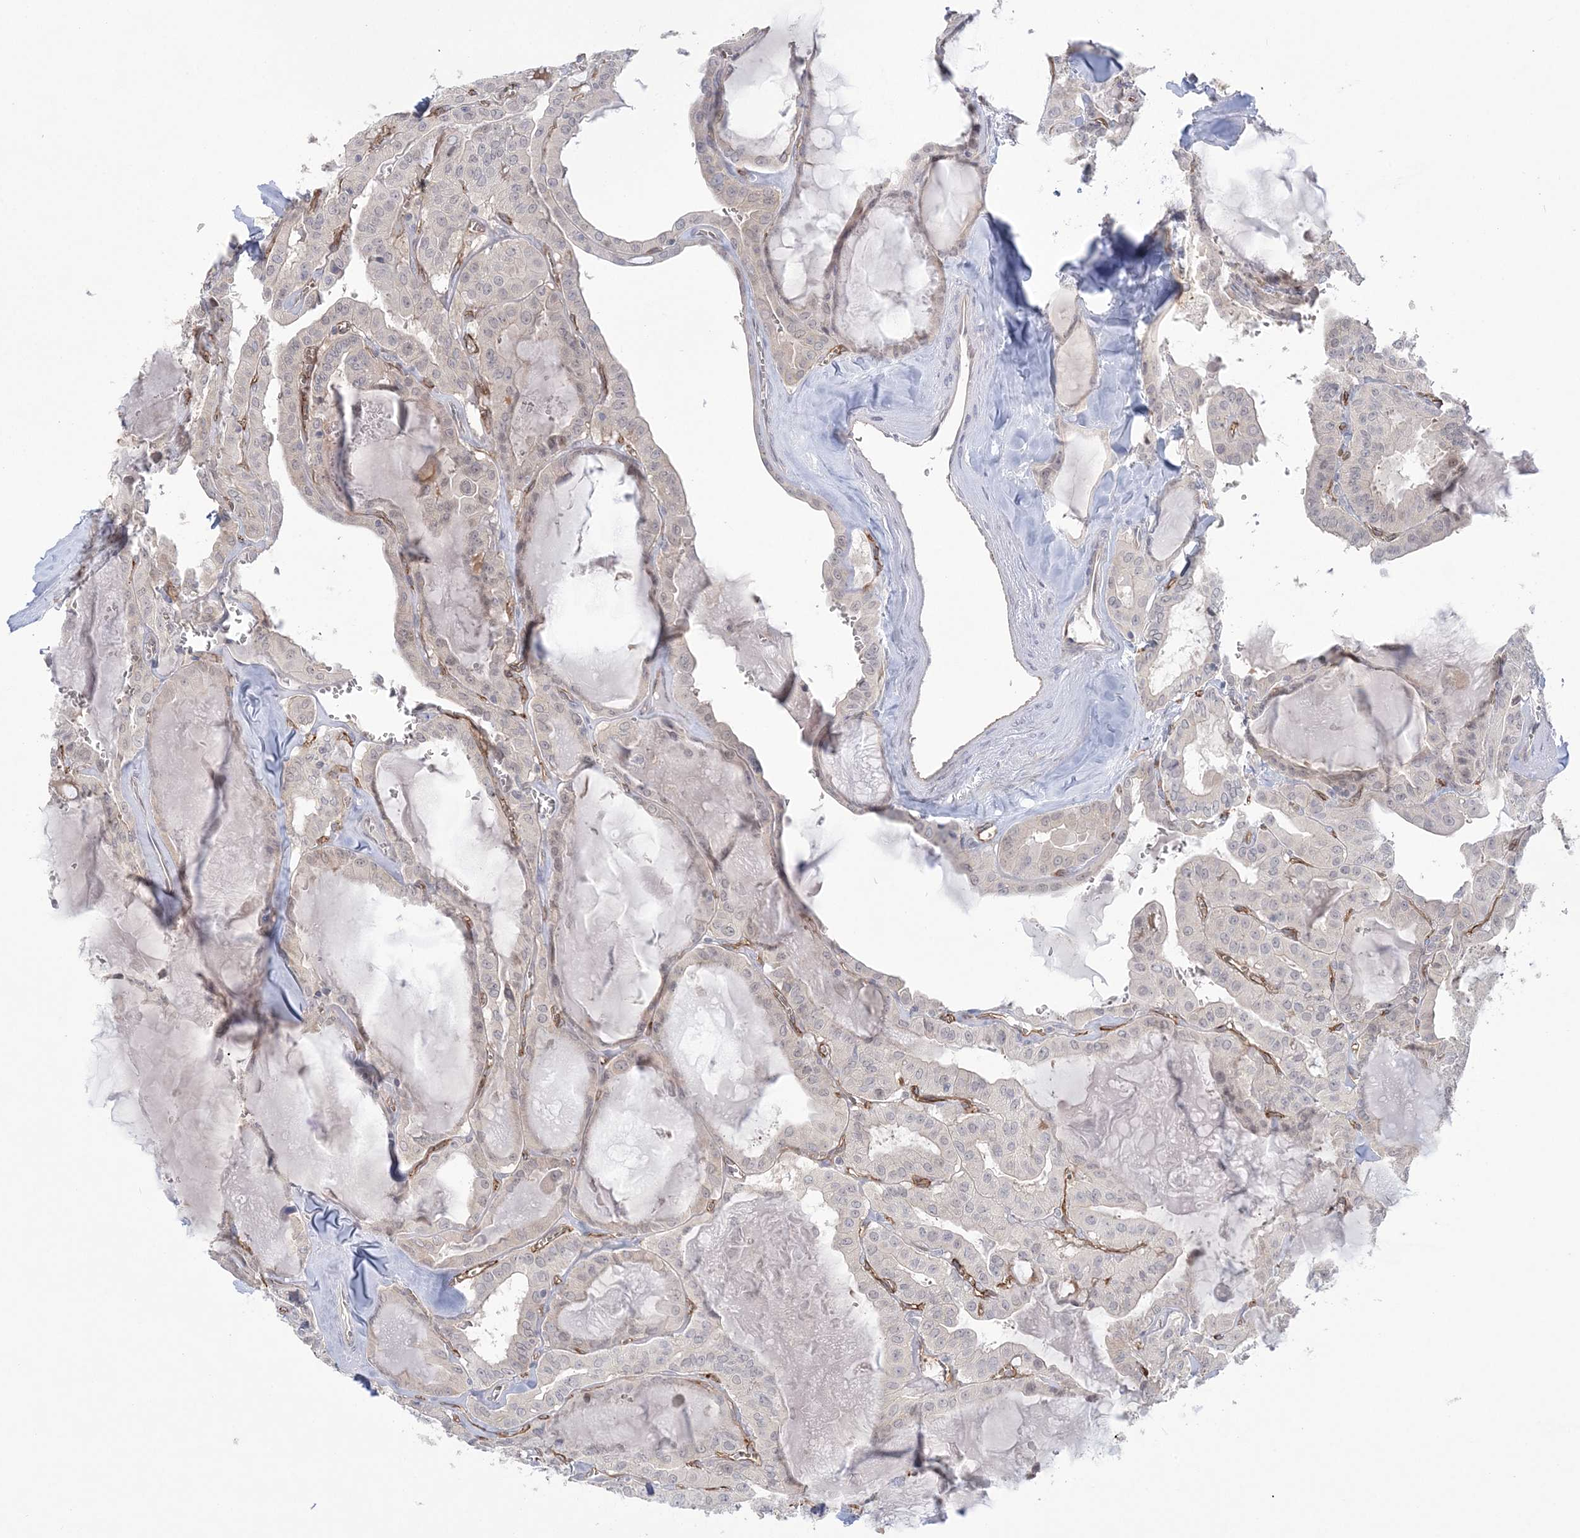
{"staining": {"intensity": "negative", "quantity": "none", "location": "none"}, "tissue": "thyroid cancer", "cell_type": "Tumor cells", "image_type": "cancer", "snomed": [{"axis": "morphology", "description": "Papillary adenocarcinoma, NOS"}, {"axis": "topography", "description": "Thyroid gland"}], "caption": "Immunohistochemistry photomicrograph of thyroid cancer stained for a protein (brown), which displays no positivity in tumor cells.", "gene": "FARSB", "patient": {"sex": "male", "age": 52}}